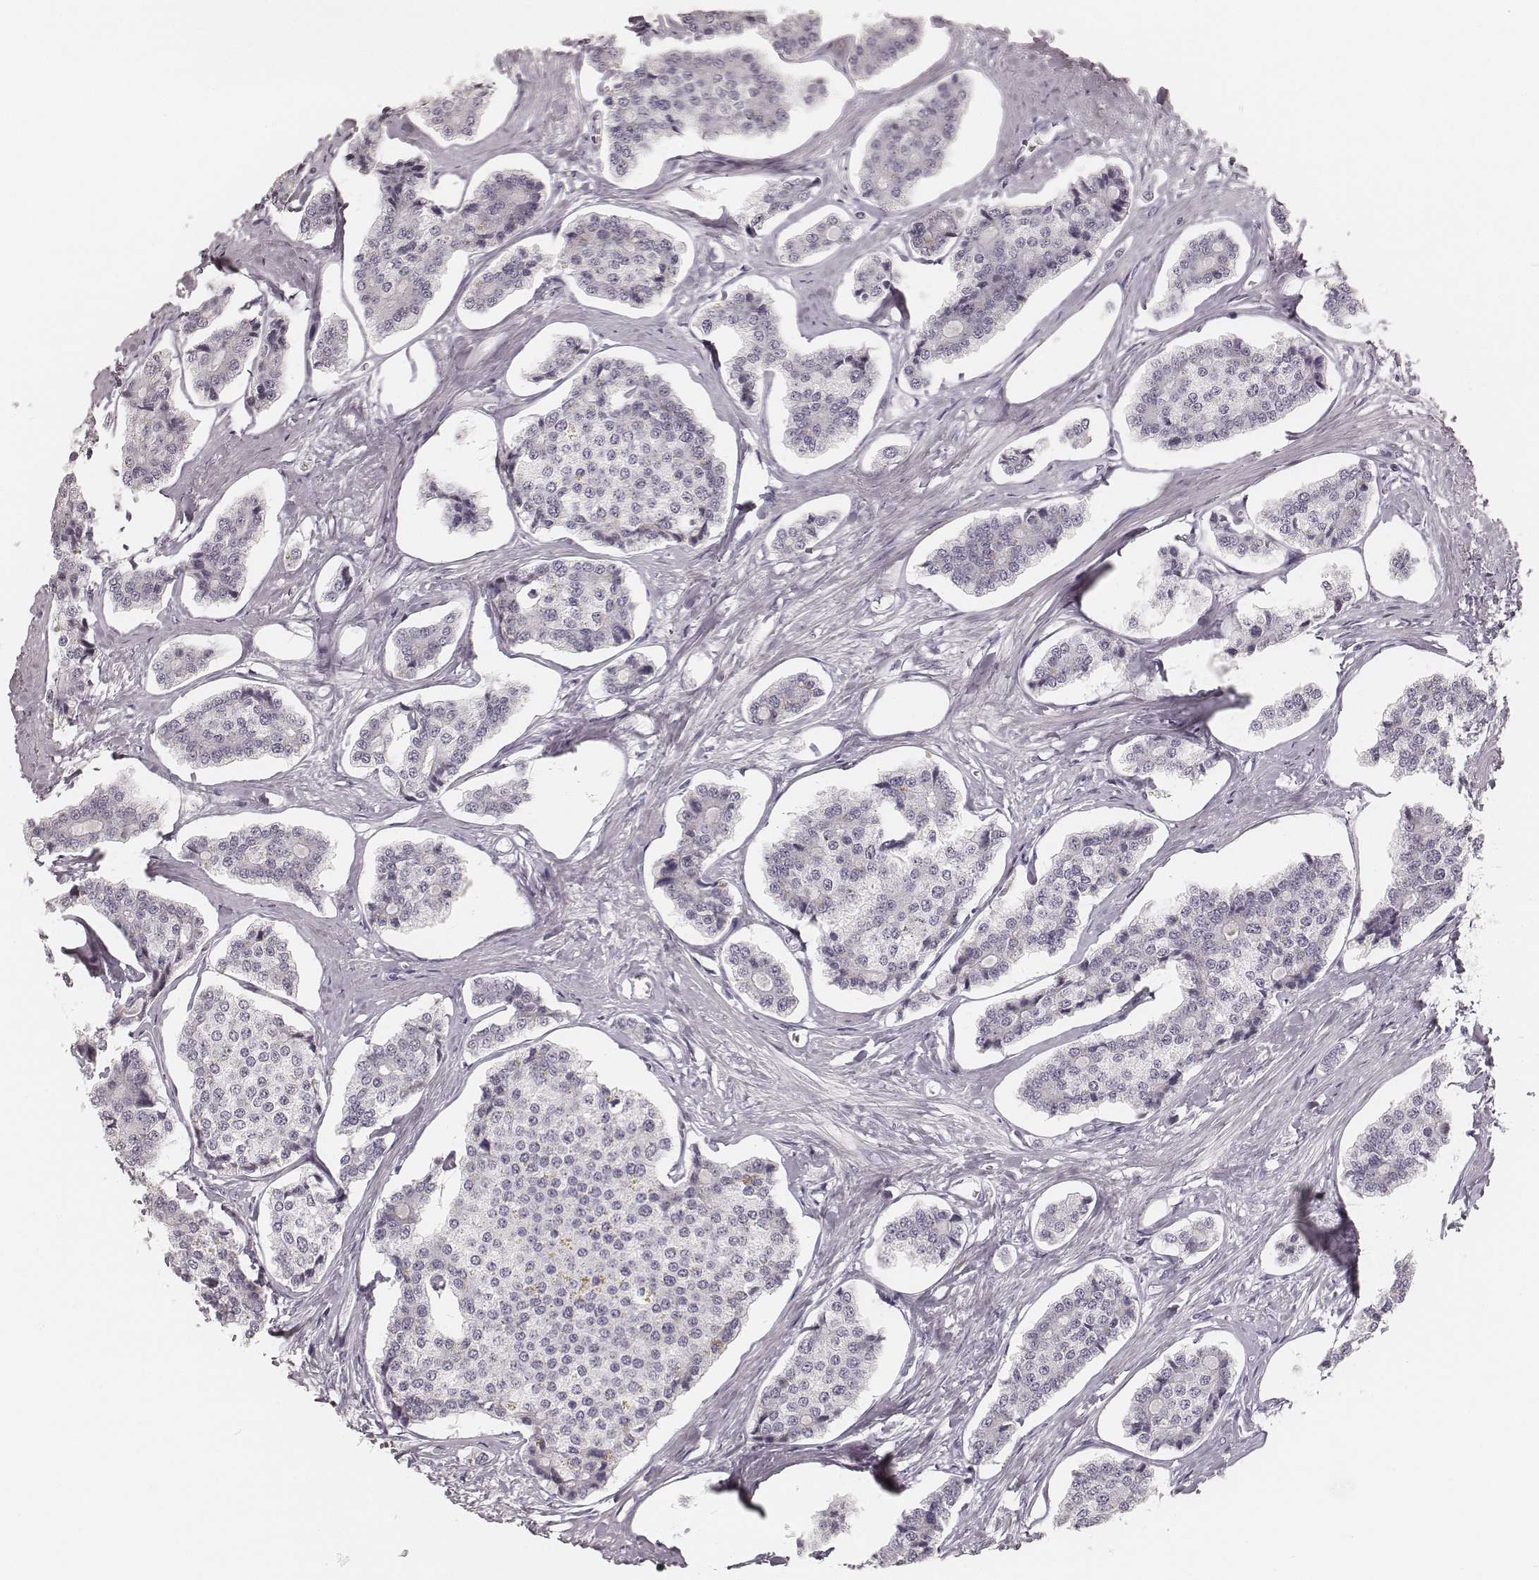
{"staining": {"intensity": "negative", "quantity": "none", "location": "none"}, "tissue": "carcinoid", "cell_type": "Tumor cells", "image_type": "cancer", "snomed": [{"axis": "morphology", "description": "Carcinoid, malignant, NOS"}, {"axis": "topography", "description": "Small intestine"}], "caption": "An IHC photomicrograph of carcinoid is shown. There is no staining in tumor cells of carcinoid.", "gene": "HNF4G", "patient": {"sex": "female", "age": 65}}